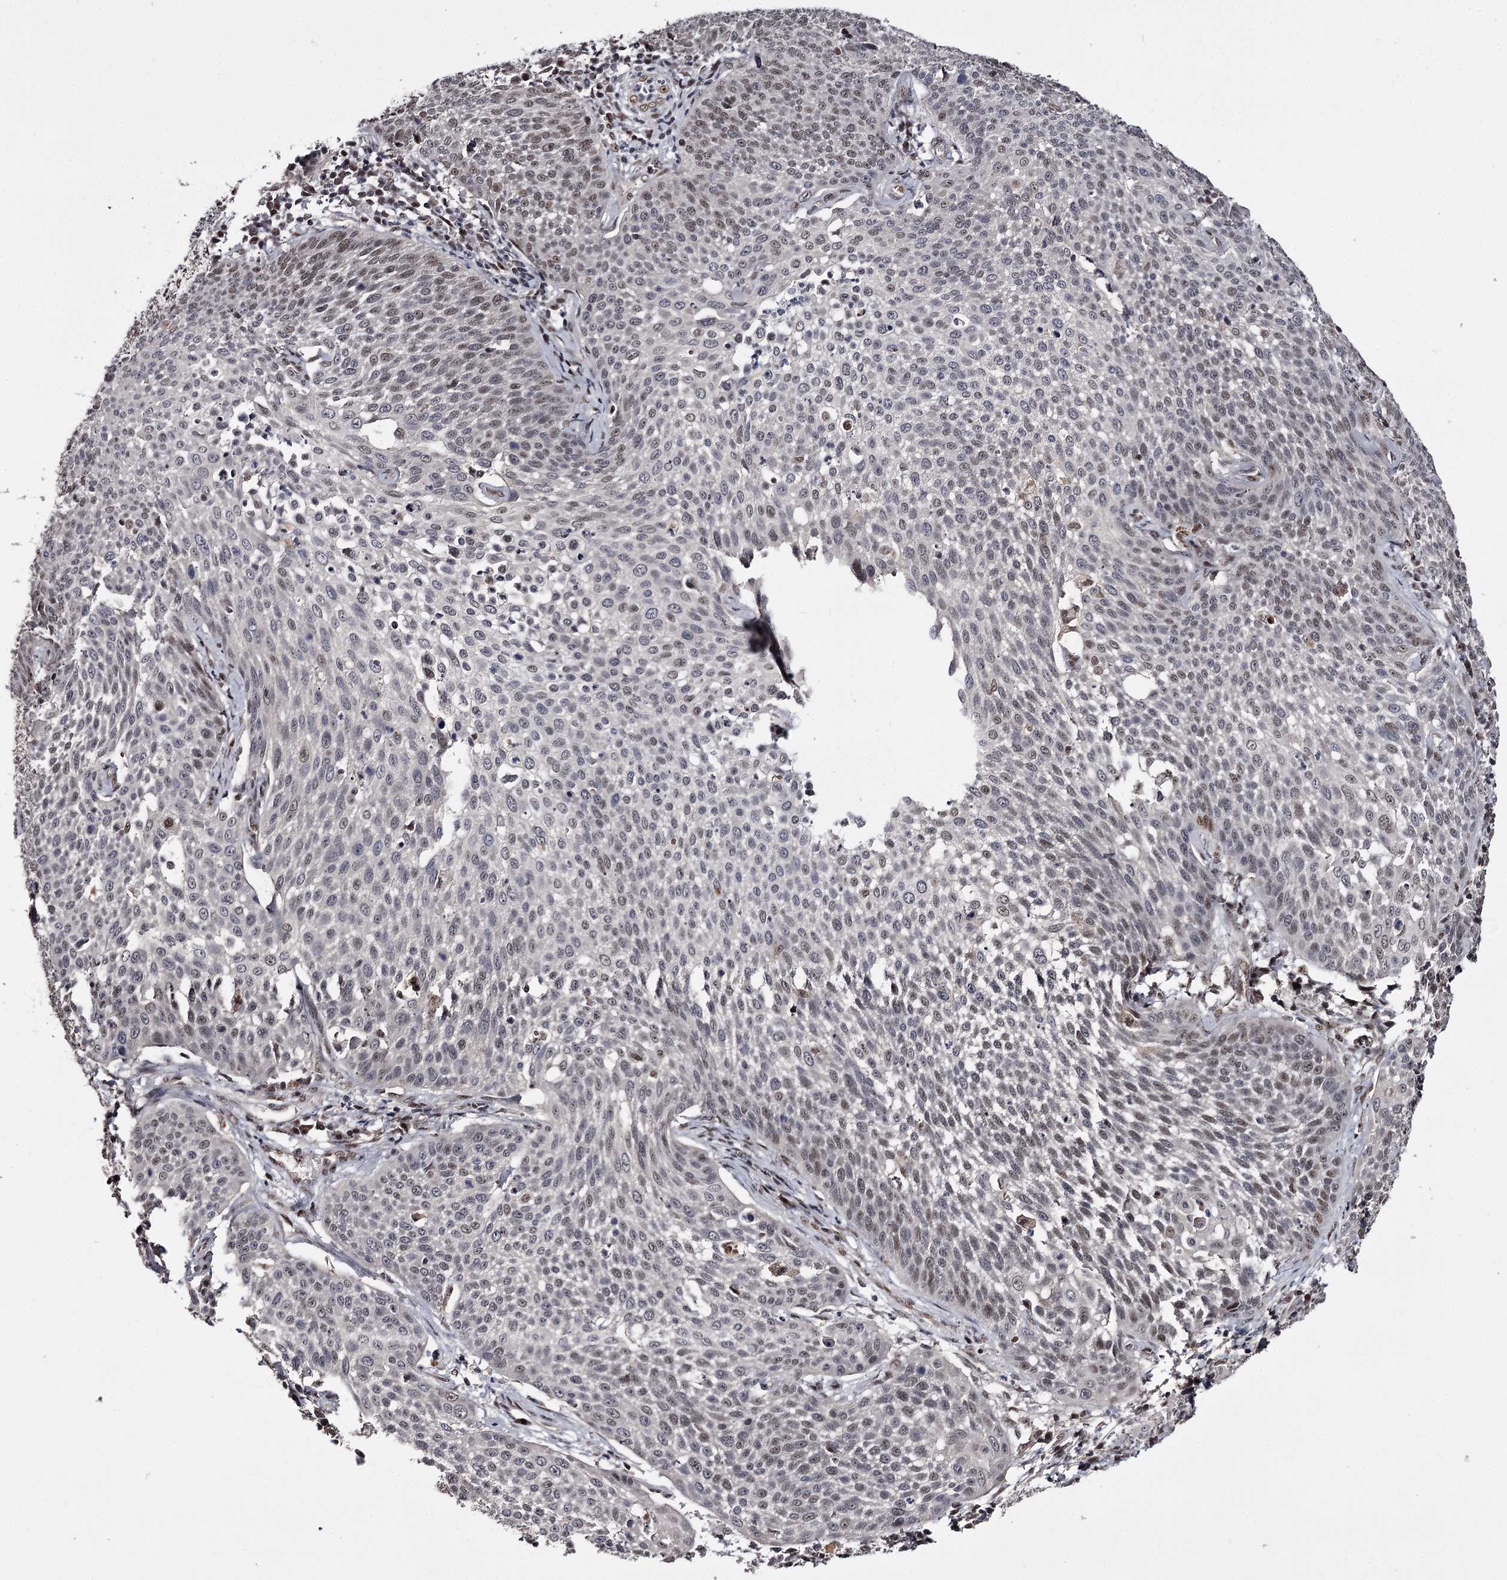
{"staining": {"intensity": "weak", "quantity": "25%-75%", "location": "nuclear"}, "tissue": "cervical cancer", "cell_type": "Tumor cells", "image_type": "cancer", "snomed": [{"axis": "morphology", "description": "Squamous cell carcinoma, NOS"}, {"axis": "topography", "description": "Cervix"}], "caption": "The histopathology image displays a brown stain indicating the presence of a protein in the nuclear of tumor cells in cervical cancer (squamous cell carcinoma).", "gene": "TTC33", "patient": {"sex": "female", "age": 34}}